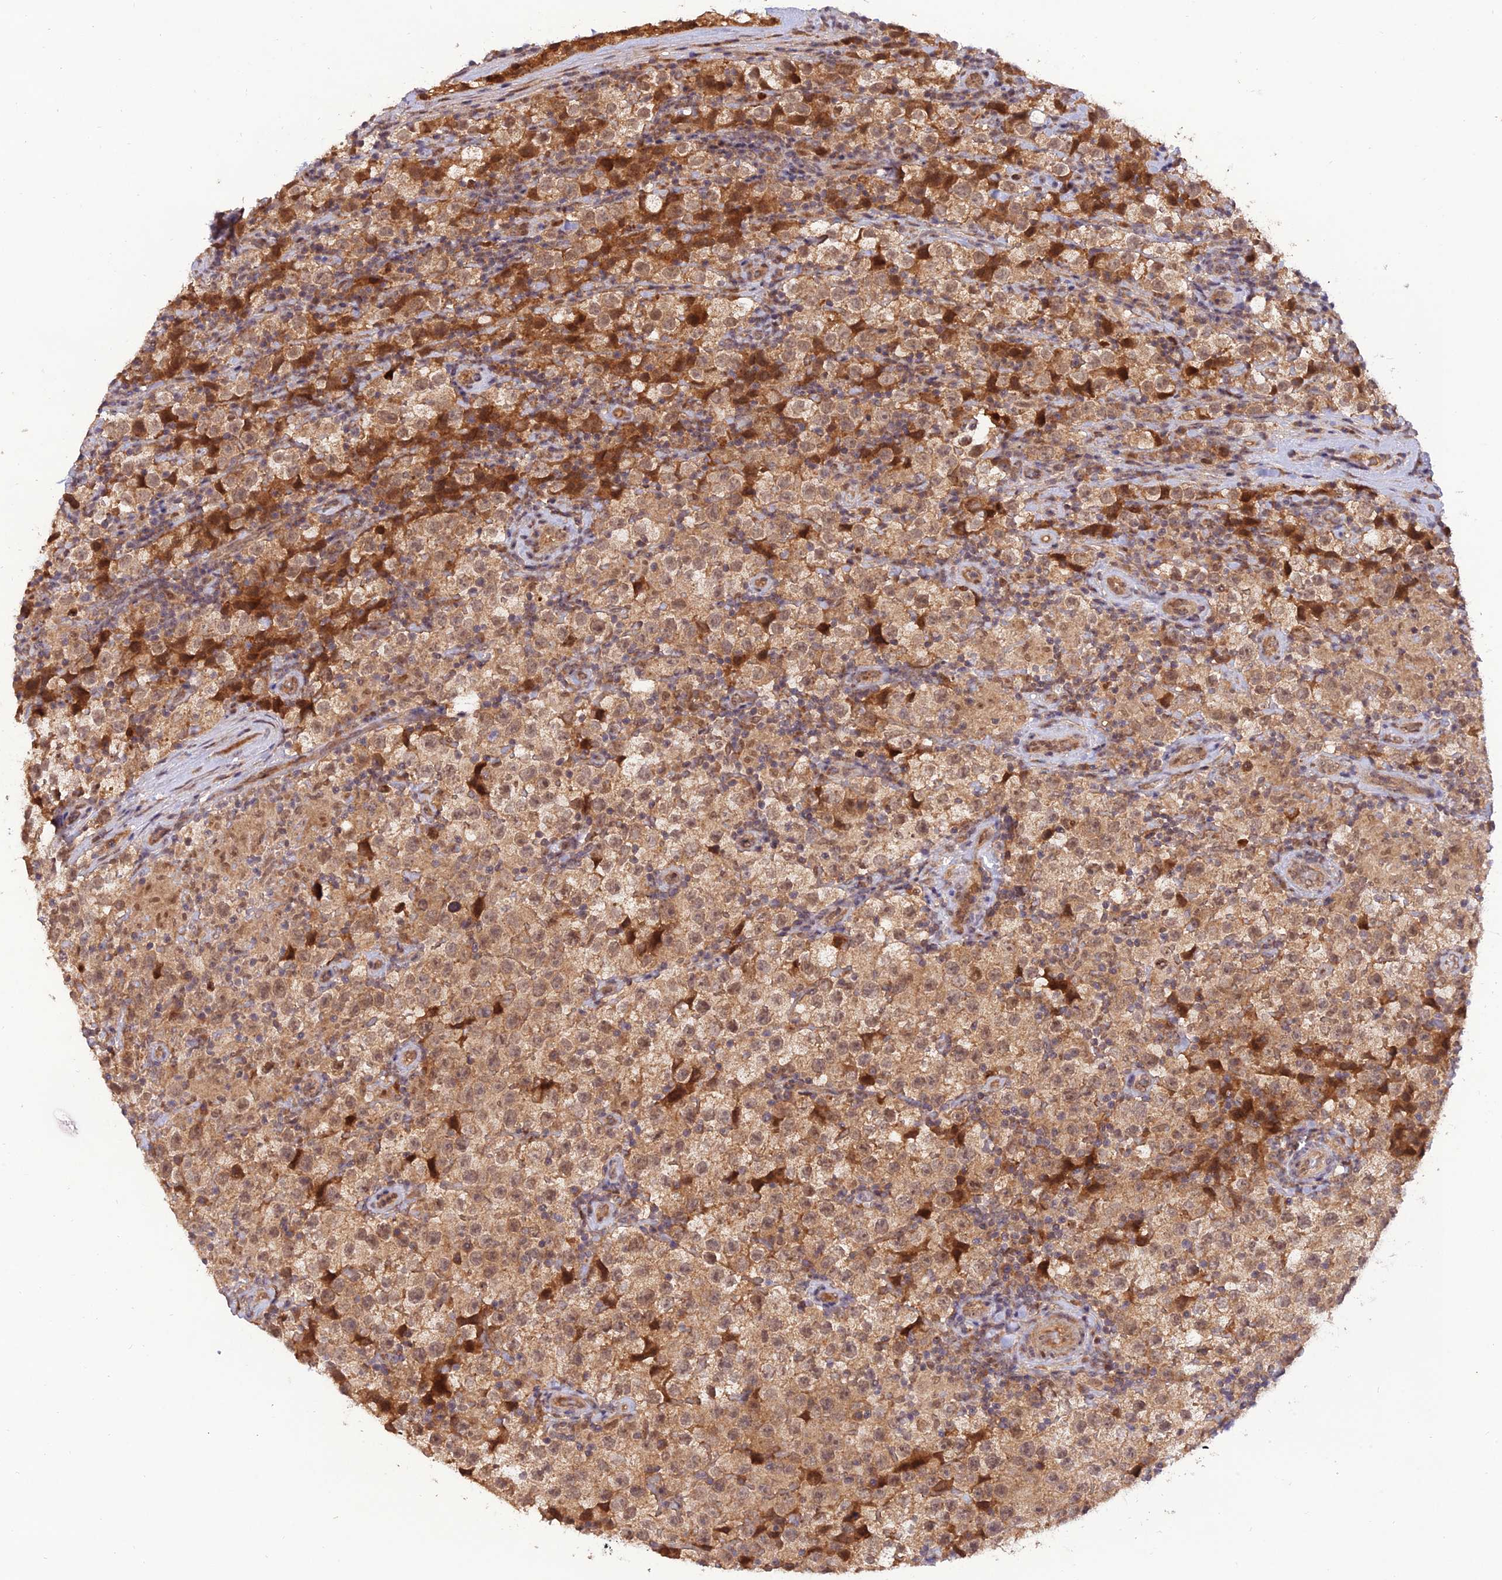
{"staining": {"intensity": "weak", "quantity": ">75%", "location": "cytoplasmic/membranous,nuclear"}, "tissue": "testis cancer", "cell_type": "Tumor cells", "image_type": "cancer", "snomed": [{"axis": "morphology", "description": "Seminoma, NOS"}, {"axis": "morphology", "description": "Carcinoma, Embryonal, NOS"}, {"axis": "topography", "description": "Testis"}], "caption": "Protein expression analysis of testis cancer exhibits weak cytoplasmic/membranous and nuclear positivity in approximately >75% of tumor cells.", "gene": "REV1", "patient": {"sex": "male", "age": 41}}